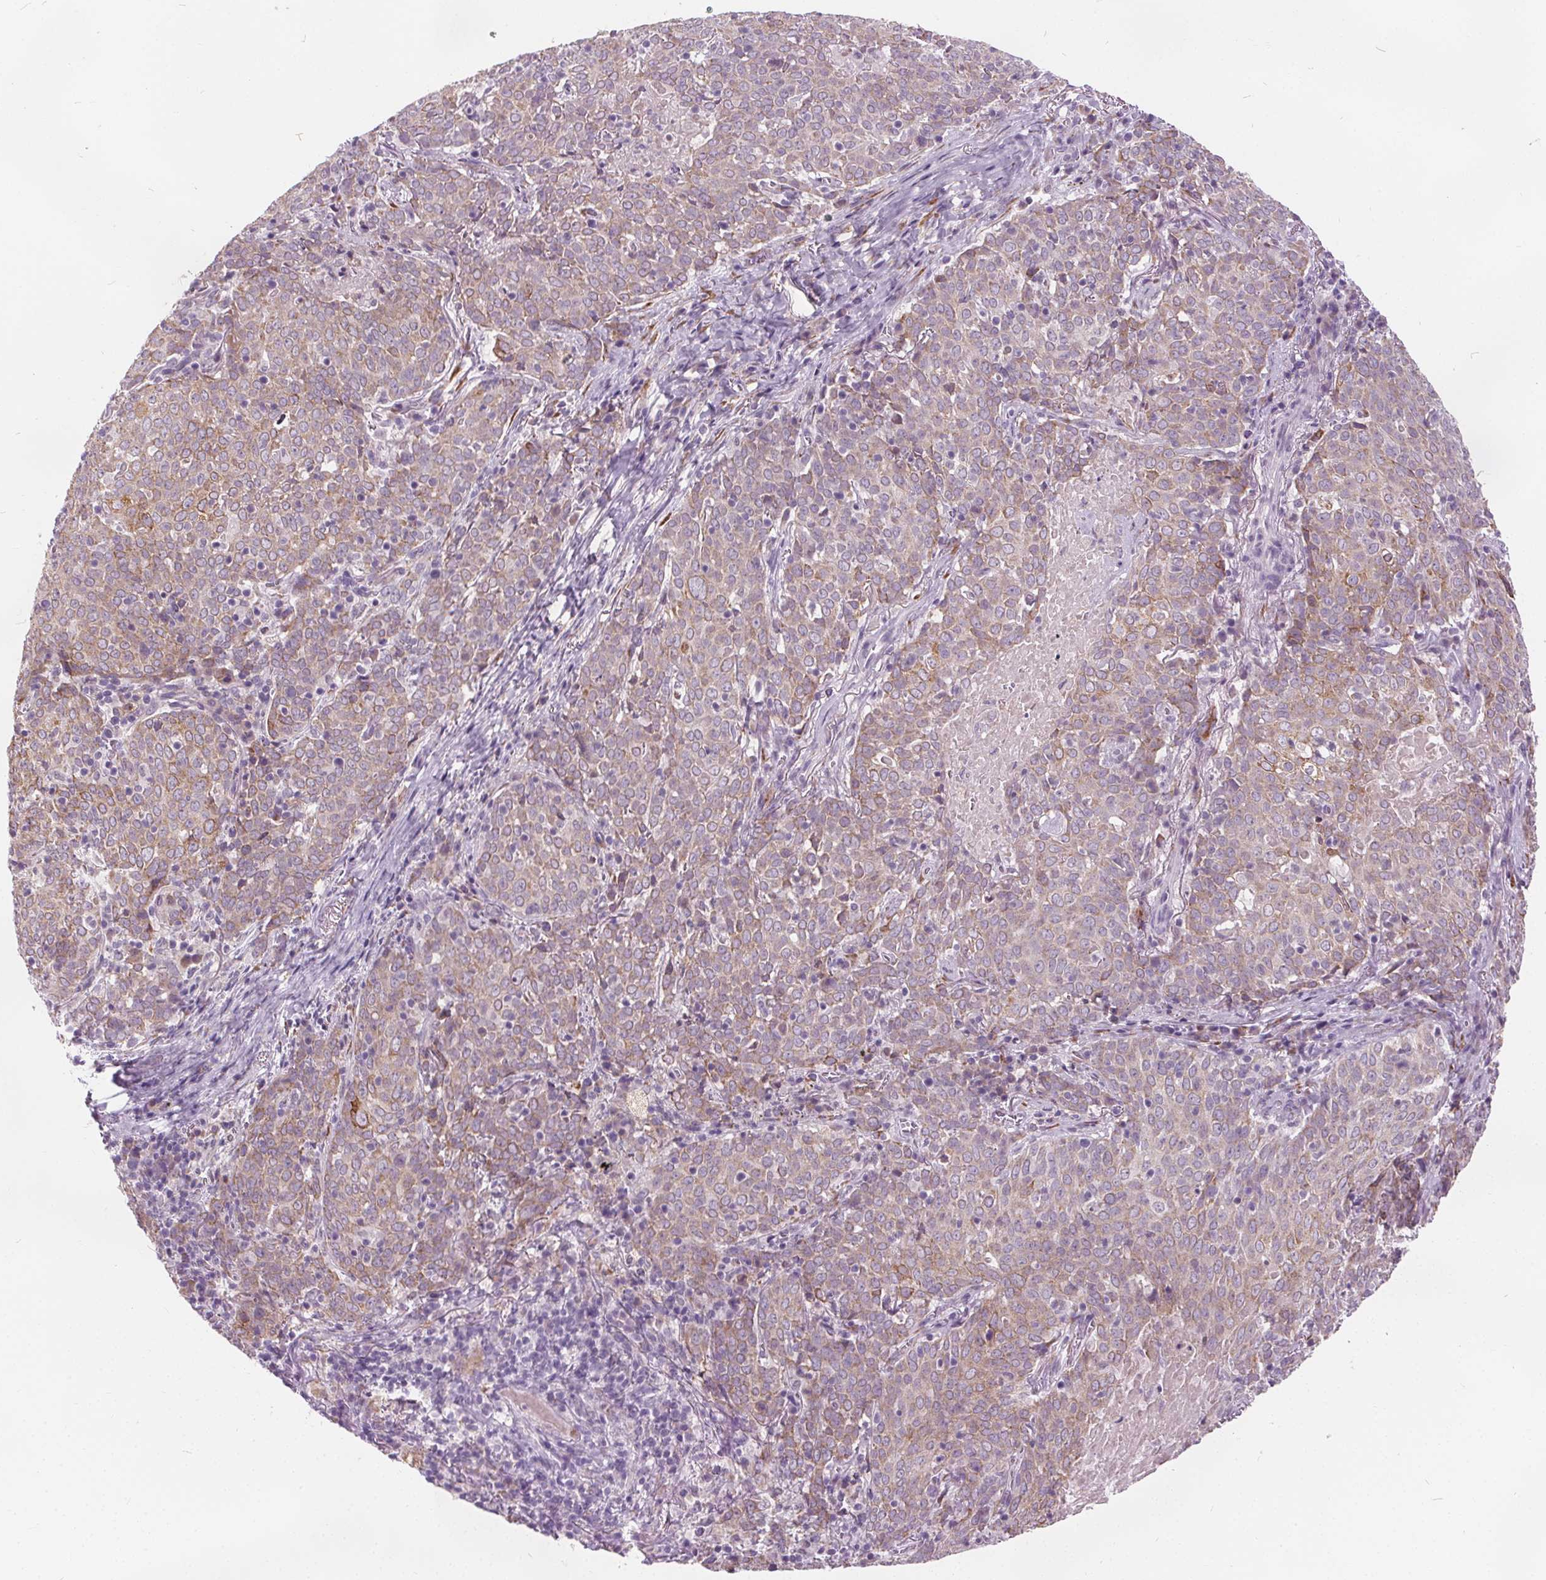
{"staining": {"intensity": "negative", "quantity": "none", "location": "none"}, "tissue": "lung cancer", "cell_type": "Tumor cells", "image_type": "cancer", "snomed": [{"axis": "morphology", "description": "Squamous cell carcinoma, NOS"}, {"axis": "topography", "description": "Lung"}], "caption": "Squamous cell carcinoma (lung) was stained to show a protein in brown. There is no significant positivity in tumor cells.", "gene": "ACOX2", "patient": {"sex": "male", "age": 82}}